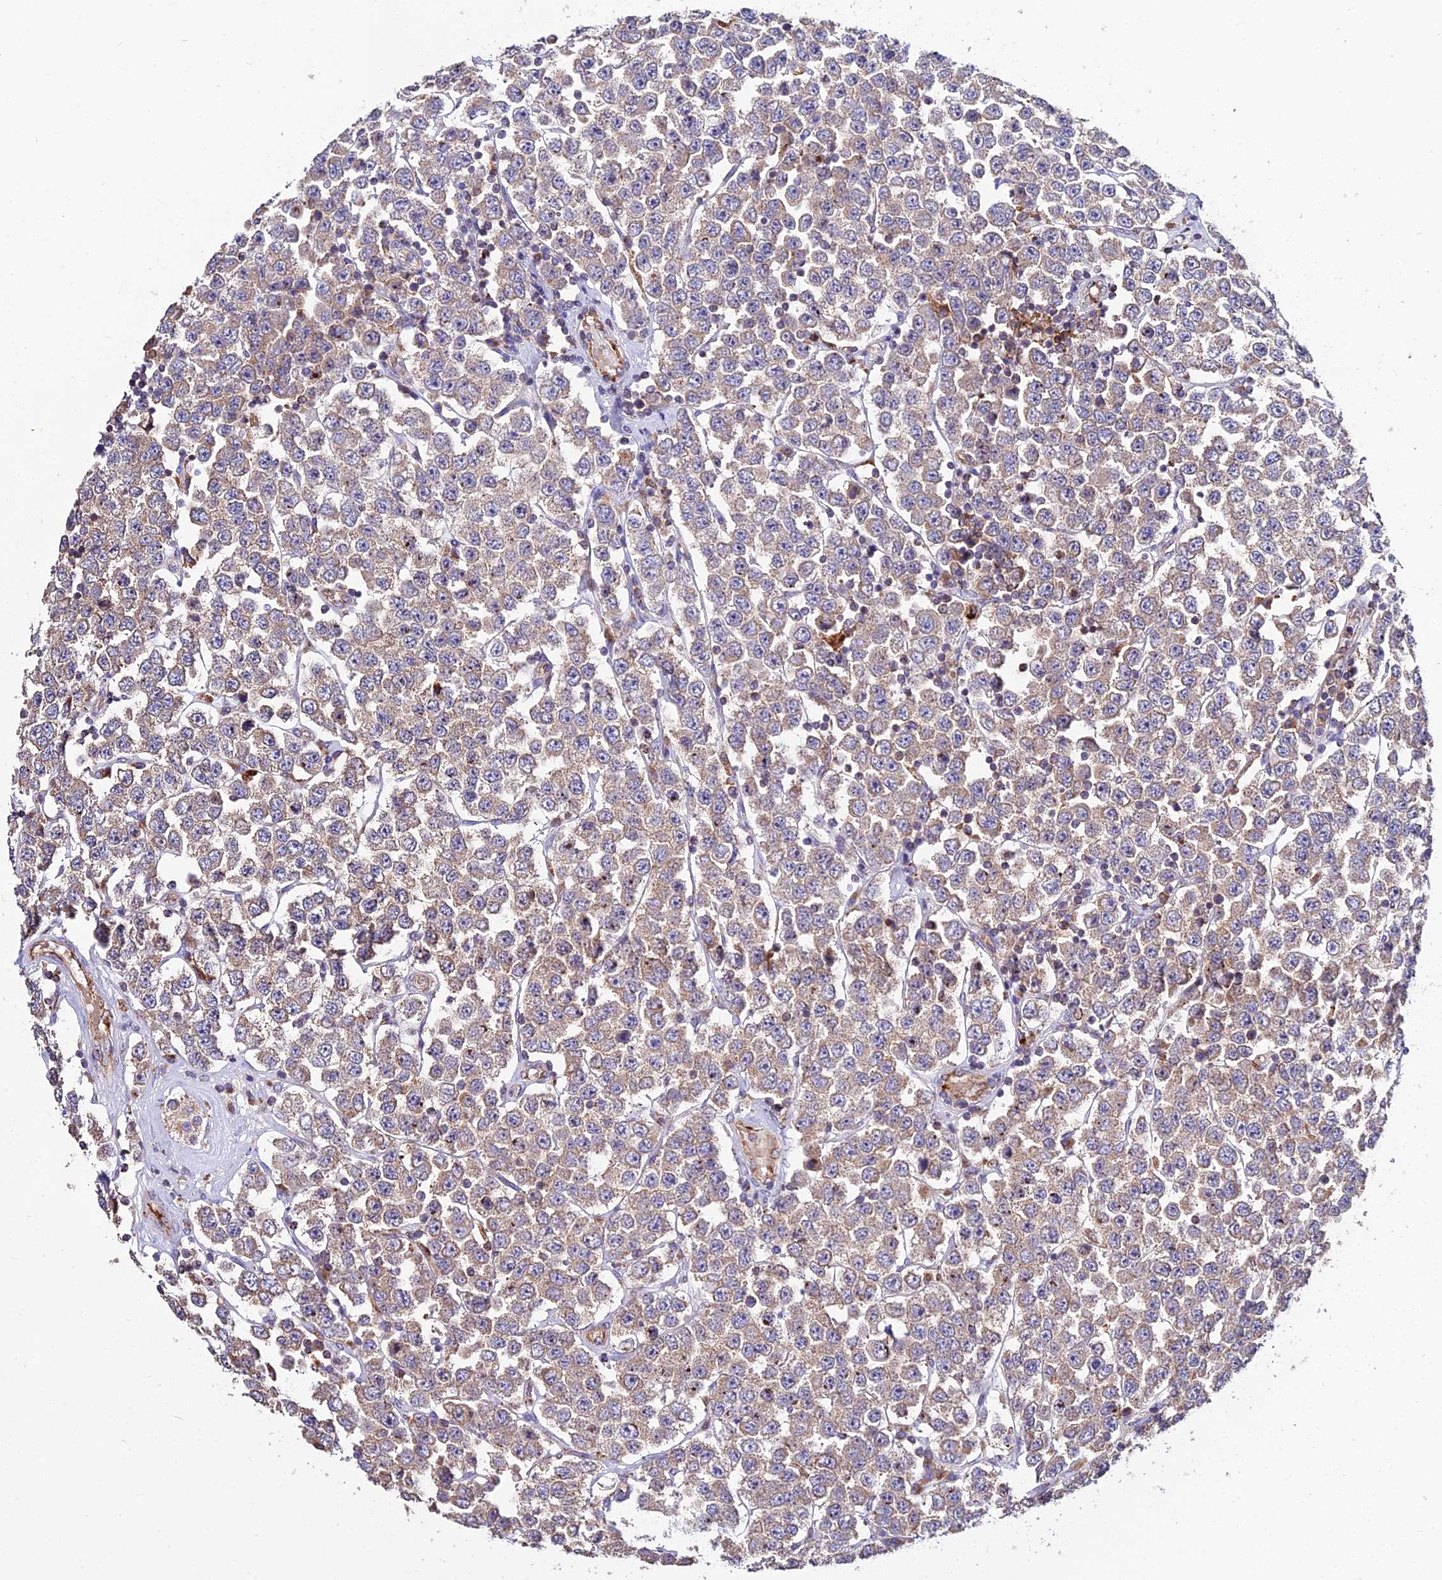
{"staining": {"intensity": "moderate", "quantity": ">75%", "location": "cytoplasmic/membranous"}, "tissue": "testis cancer", "cell_type": "Tumor cells", "image_type": "cancer", "snomed": [{"axis": "morphology", "description": "Seminoma, NOS"}, {"axis": "topography", "description": "Testis"}], "caption": "Immunohistochemistry (IHC) histopathology image of neoplastic tissue: testis cancer (seminoma) stained using immunohistochemistry exhibits medium levels of moderate protein expression localized specifically in the cytoplasmic/membranous of tumor cells, appearing as a cytoplasmic/membranous brown color.", "gene": "PEX19", "patient": {"sex": "male", "age": 28}}